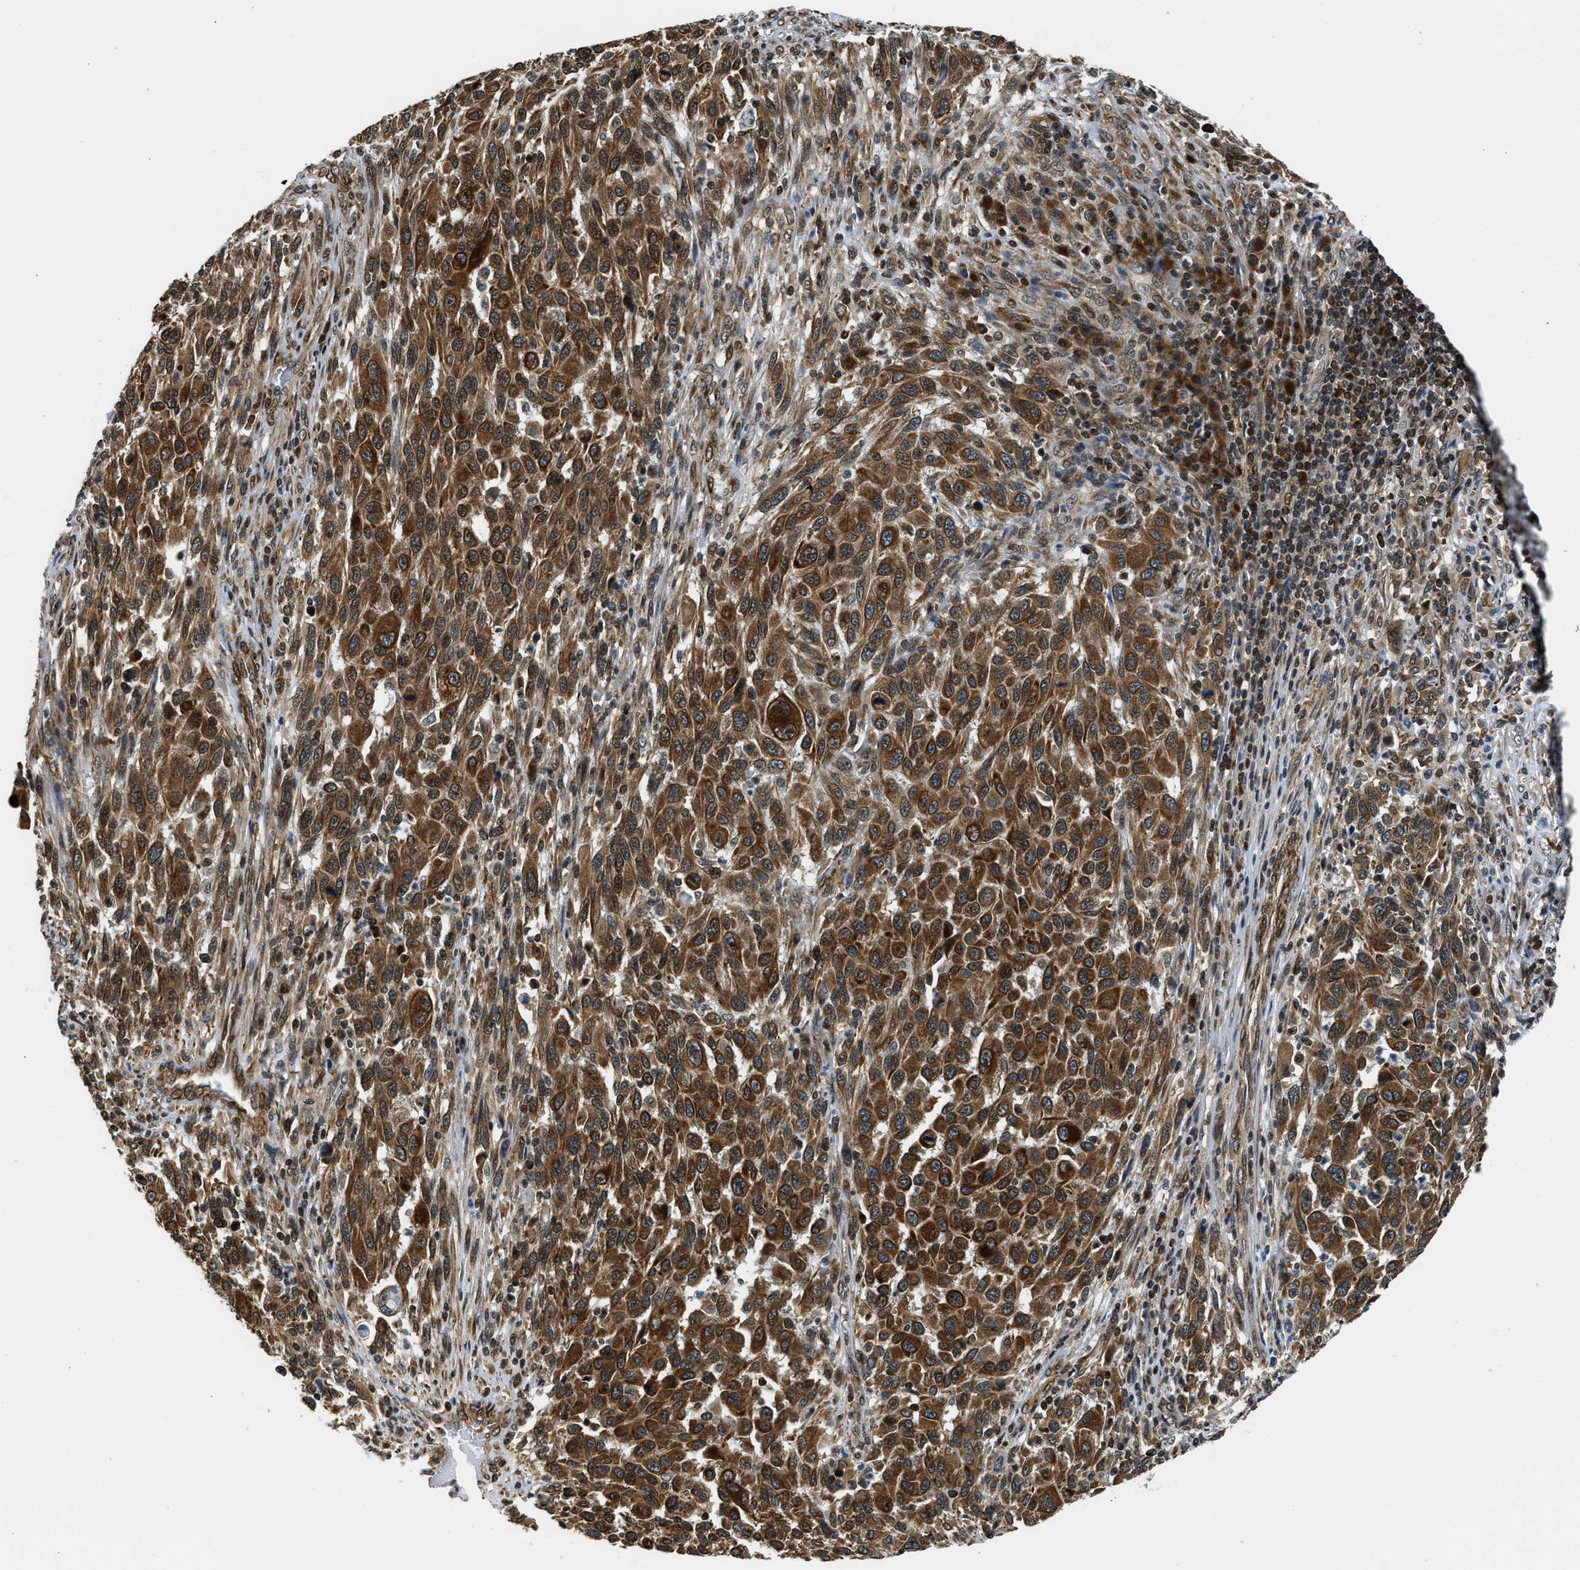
{"staining": {"intensity": "strong", "quantity": ">75%", "location": "cytoplasmic/membranous"}, "tissue": "melanoma", "cell_type": "Tumor cells", "image_type": "cancer", "snomed": [{"axis": "morphology", "description": "Malignant melanoma, Metastatic site"}, {"axis": "topography", "description": "Lymph node"}], "caption": "There is high levels of strong cytoplasmic/membranous expression in tumor cells of melanoma, as demonstrated by immunohistochemical staining (brown color).", "gene": "RETREG3", "patient": {"sex": "male", "age": 61}}